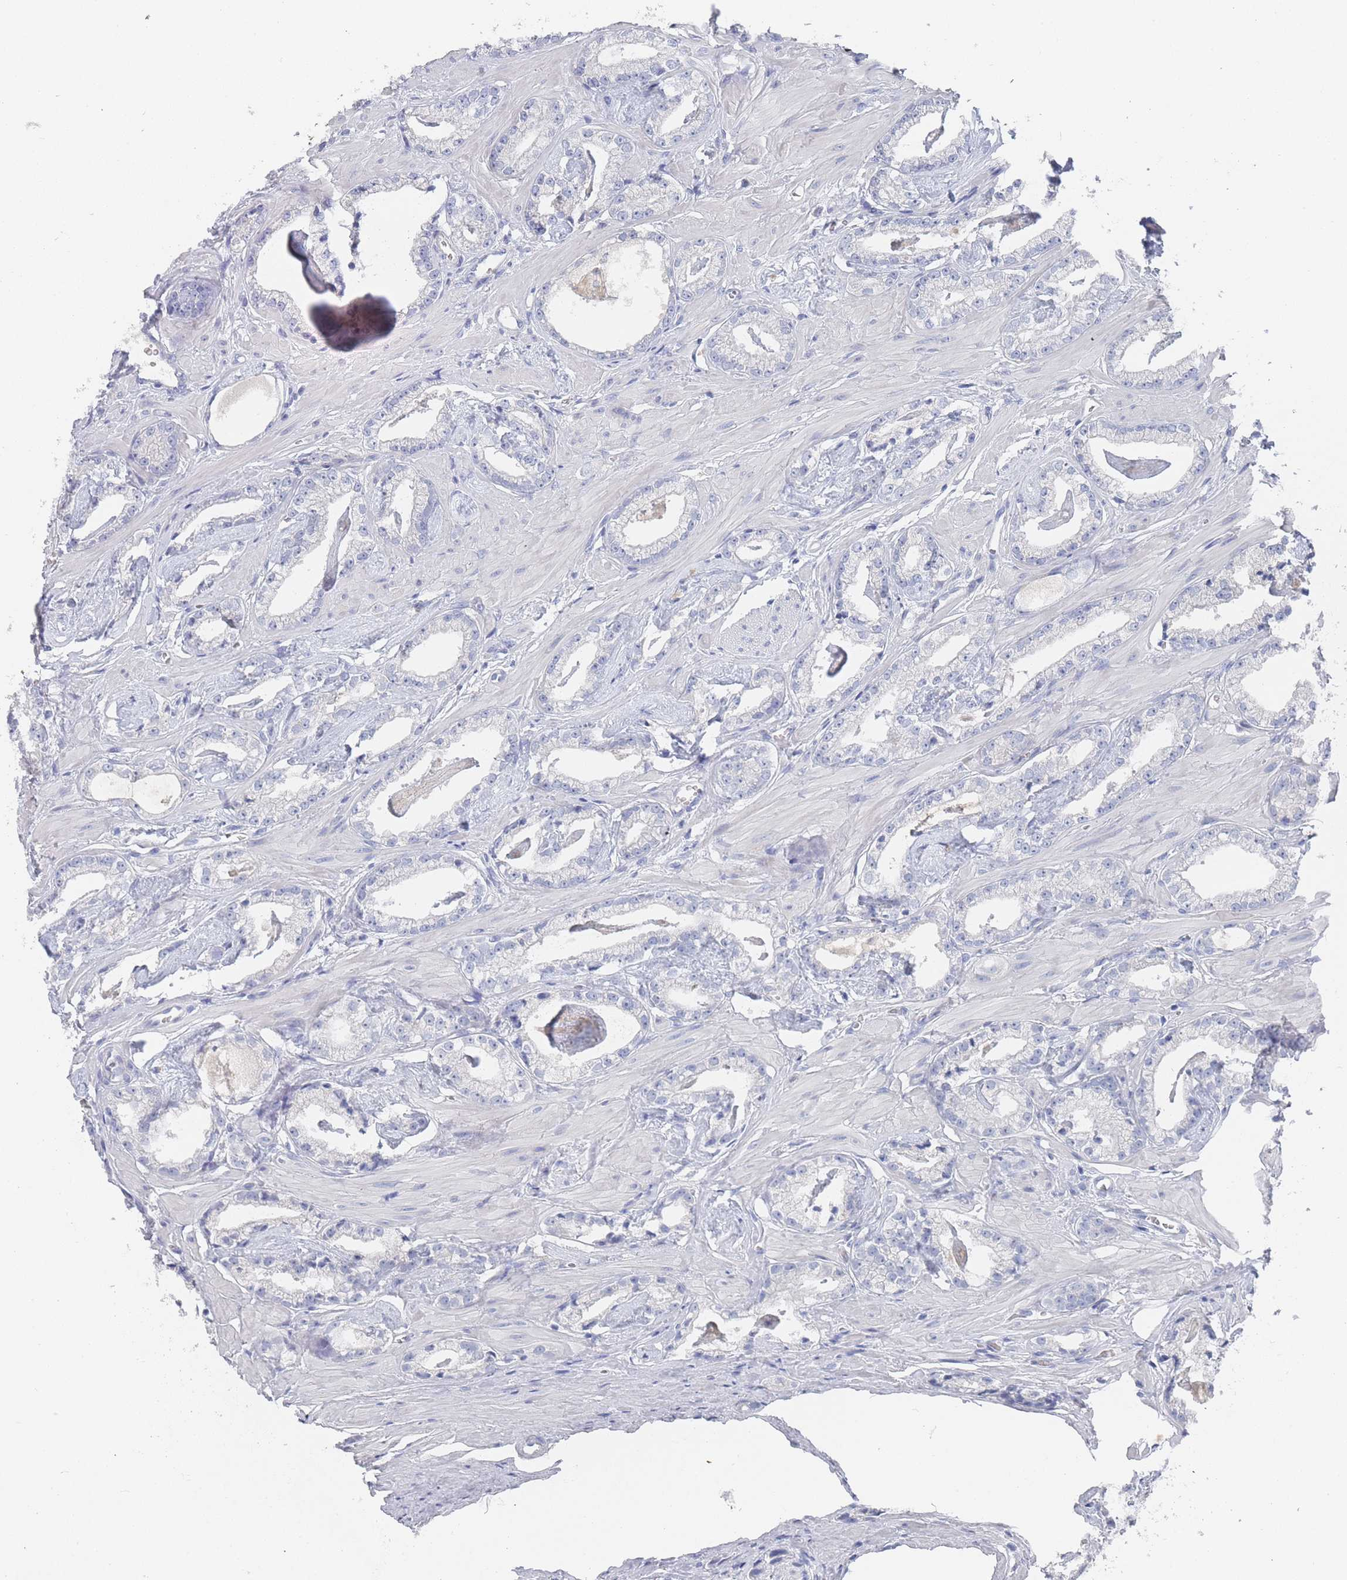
{"staining": {"intensity": "negative", "quantity": "none", "location": "none"}, "tissue": "prostate cancer", "cell_type": "Tumor cells", "image_type": "cancer", "snomed": [{"axis": "morphology", "description": "Adenocarcinoma, Low grade"}, {"axis": "topography", "description": "Prostate"}], "caption": "Immunohistochemistry (IHC) photomicrograph of neoplastic tissue: prostate cancer (low-grade adenocarcinoma) stained with DAB (3,3'-diaminobenzidine) exhibits no significant protein positivity in tumor cells.", "gene": "ACAD11", "patient": {"sex": "male", "age": 60}}